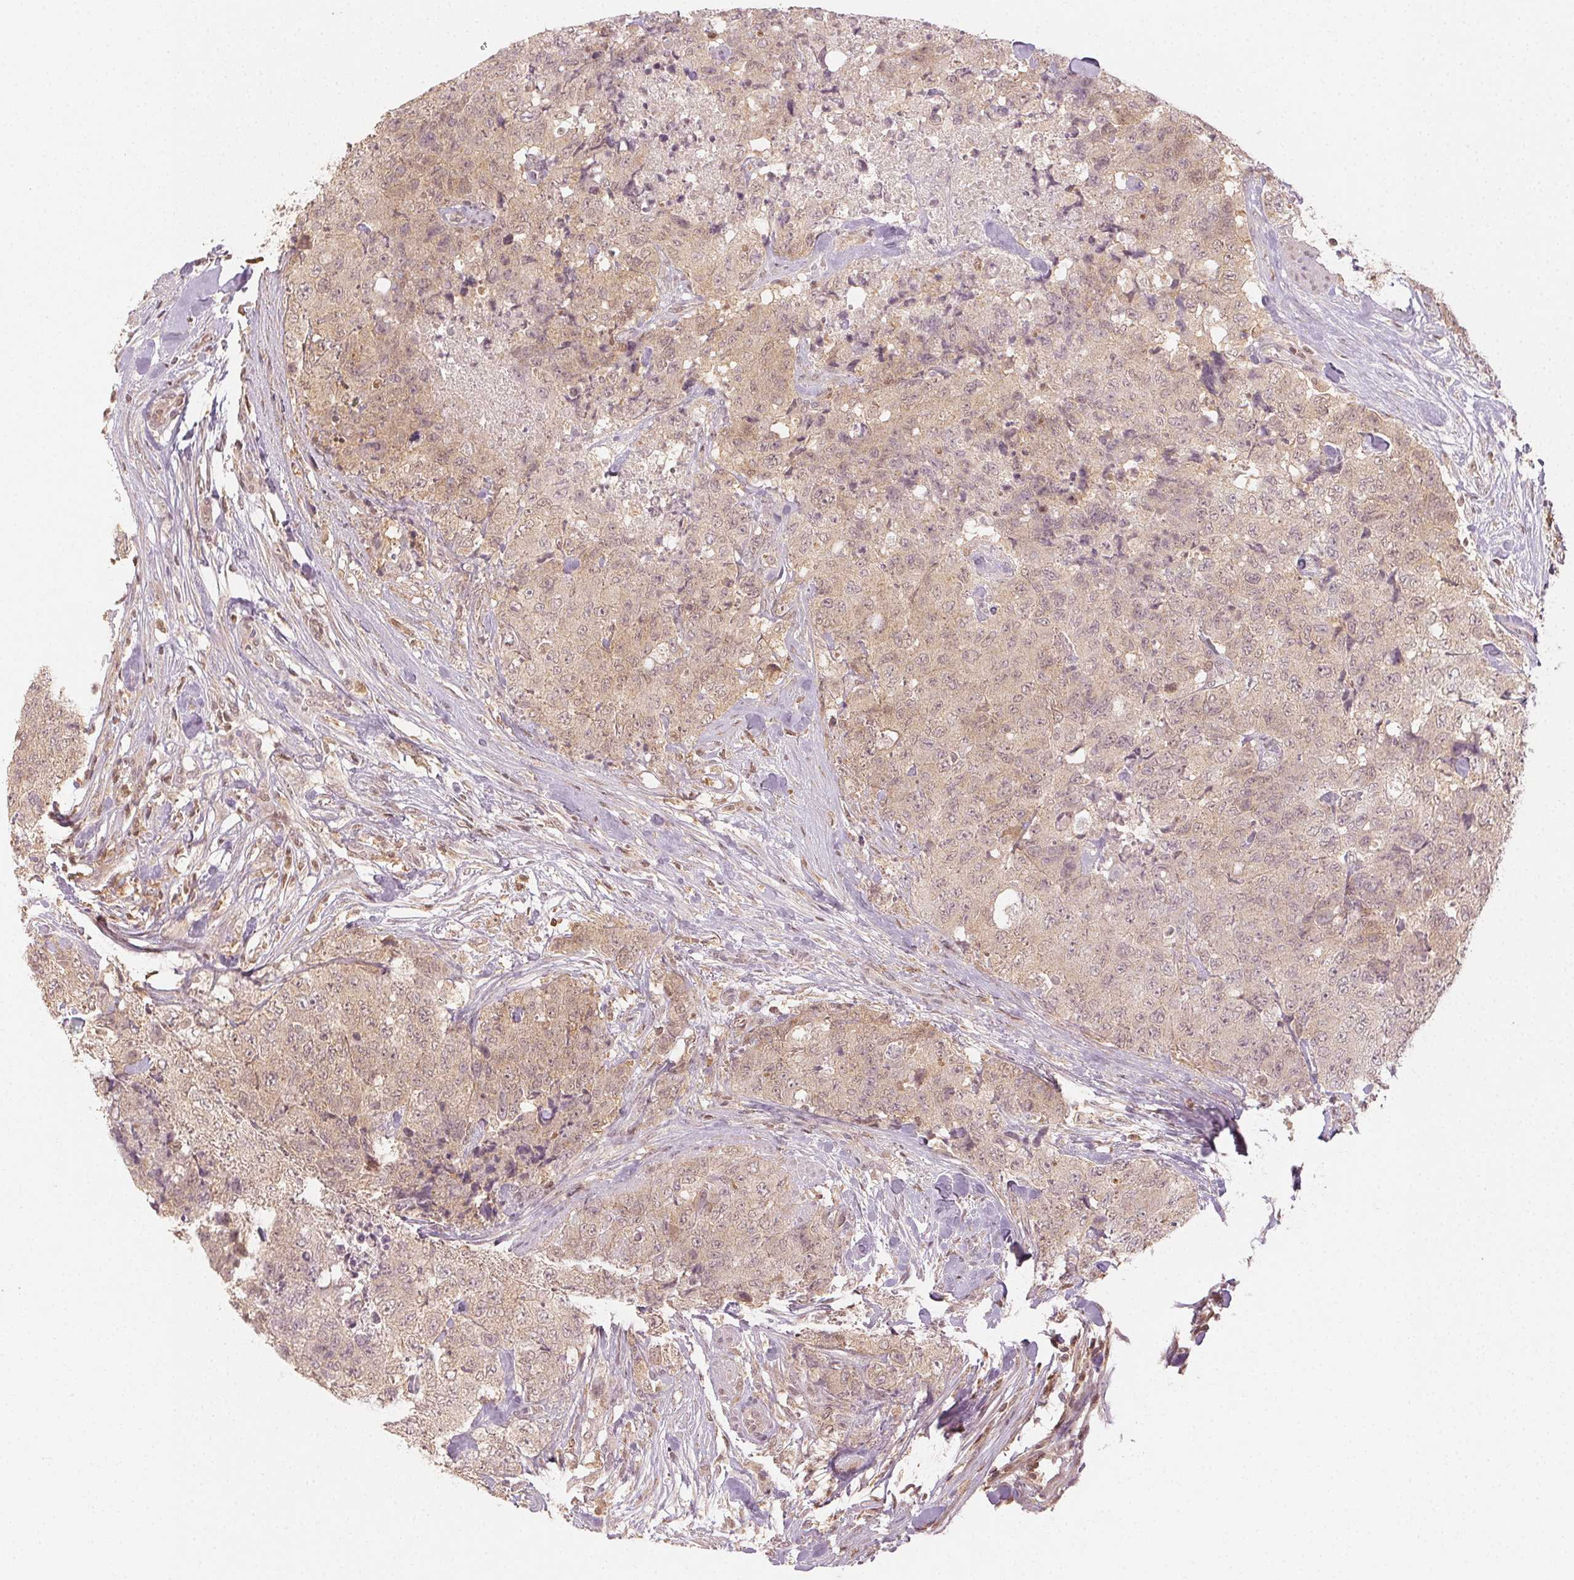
{"staining": {"intensity": "weak", "quantity": "25%-75%", "location": "cytoplasmic/membranous,nuclear"}, "tissue": "urothelial cancer", "cell_type": "Tumor cells", "image_type": "cancer", "snomed": [{"axis": "morphology", "description": "Urothelial carcinoma, High grade"}, {"axis": "topography", "description": "Urinary bladder"}], "caption": "IHC (DAB (3,3'-diaminobenzidine)) staining of human high-grade urothelial carcinoma exhibits weak cytoplasmic/membranous and nuclear protein positivity in about 25%-75% of tumor cells. Using DAB (brown) and hematoxylin (blue) stains, captured at high magnification using brightfield microscopy.", "gene": "MAPK14", "patient": {"sex": "female", "age": 78}}